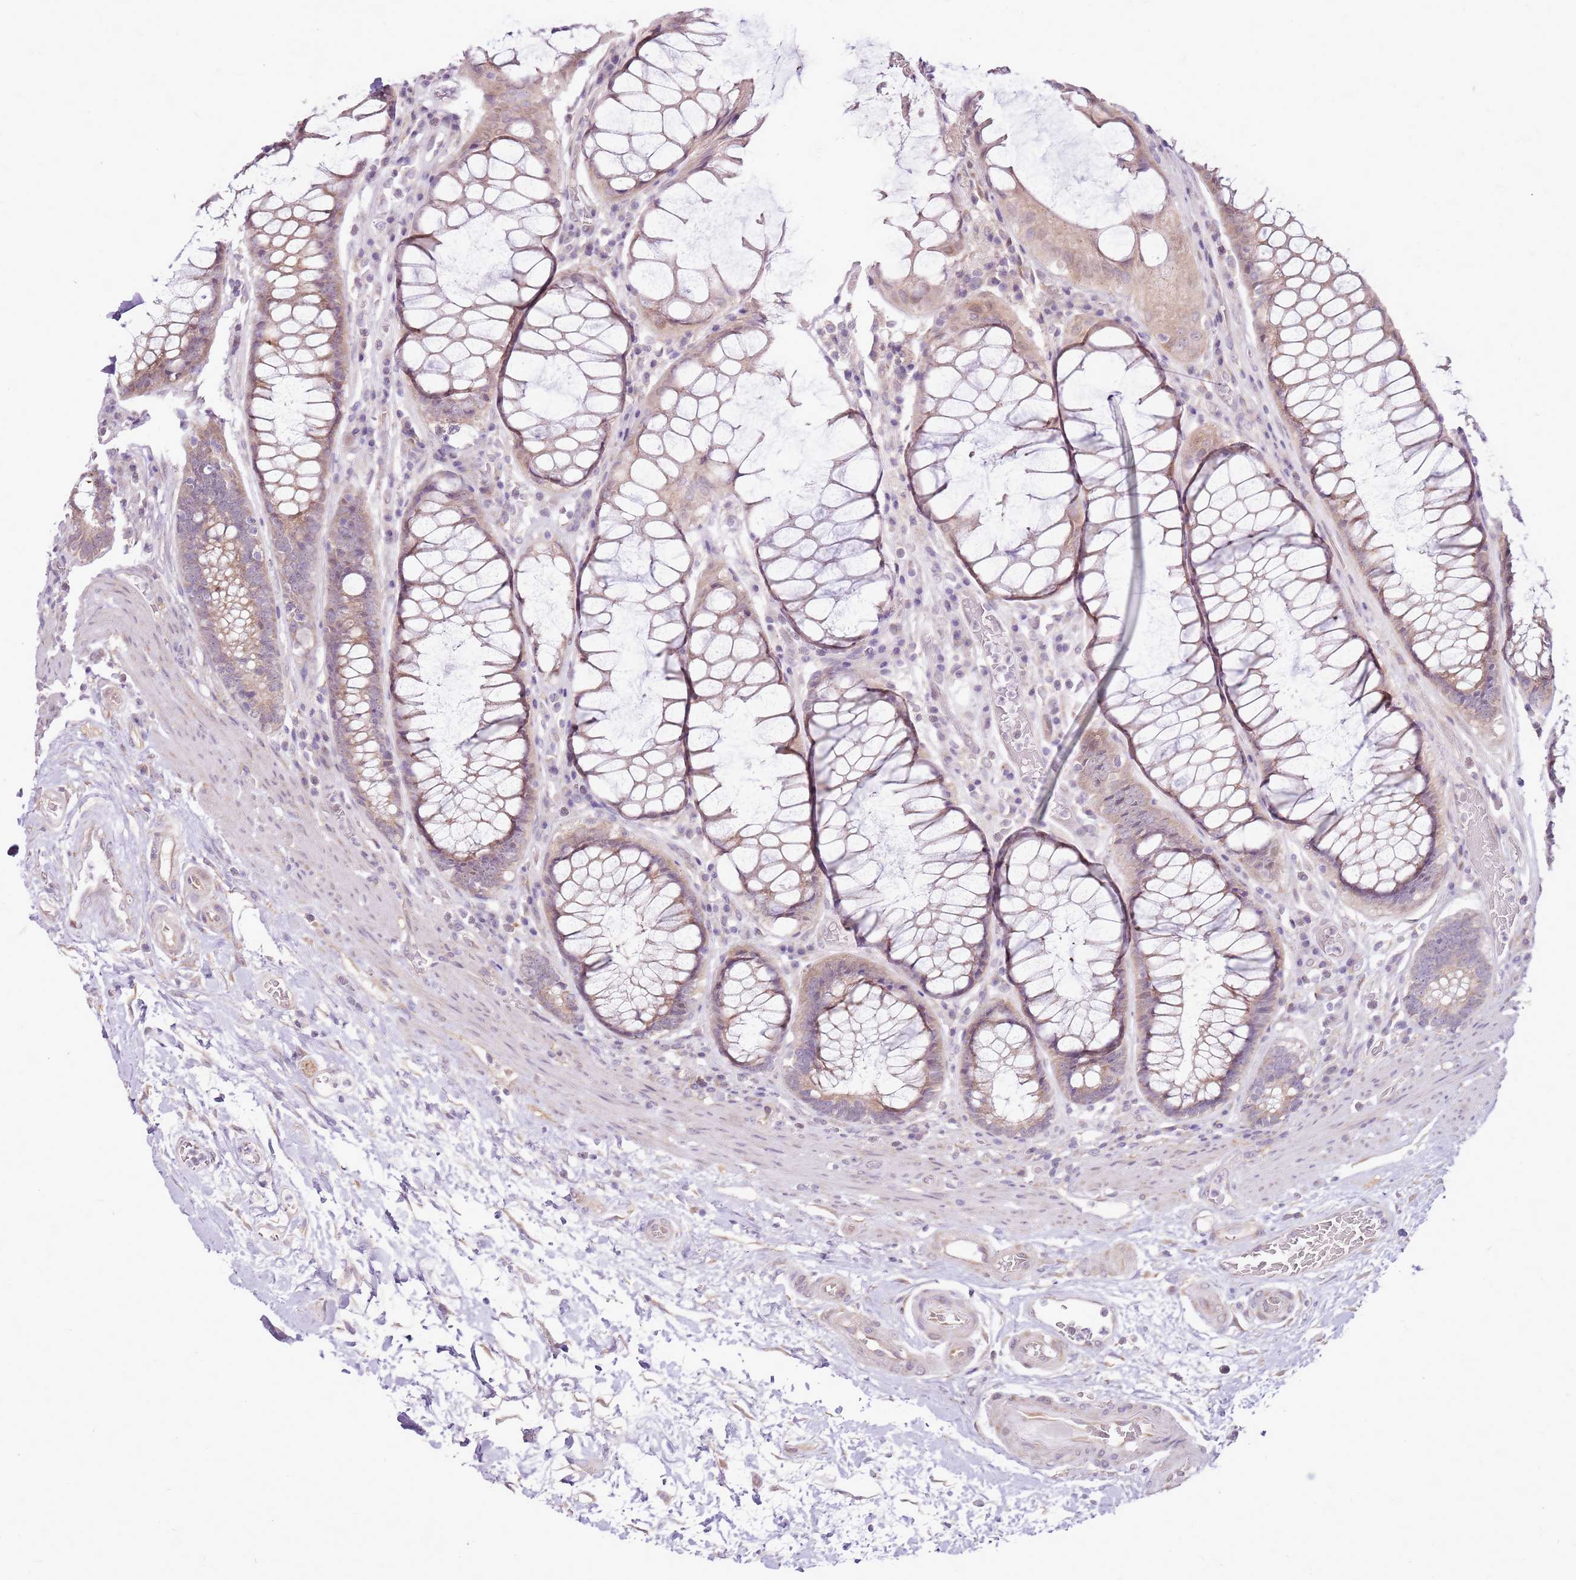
{"staining": {"intensity": "weak", "quantity": ">75%", "location": "cytoplasmic/membranous"}, "tissue": "rectum", "cell_type": "Glandular cells", "image_type": "normal", "snomed": [{"axis": "morphology", "description": "Normal tissue, NOS"}, {"axis": "topography", "description": "Rectum"}], "caption": "Immunohistochemical staining of benign rectum reveals weak cytoplasmic/membranous protein positivity in about >75% of glandular cells. Immunohistochemistry (ihc) stains the protein in brown and the nuclei are stained blue.", "gene": "UGGT2", "patient": {"sex": "male", "age": 64}}